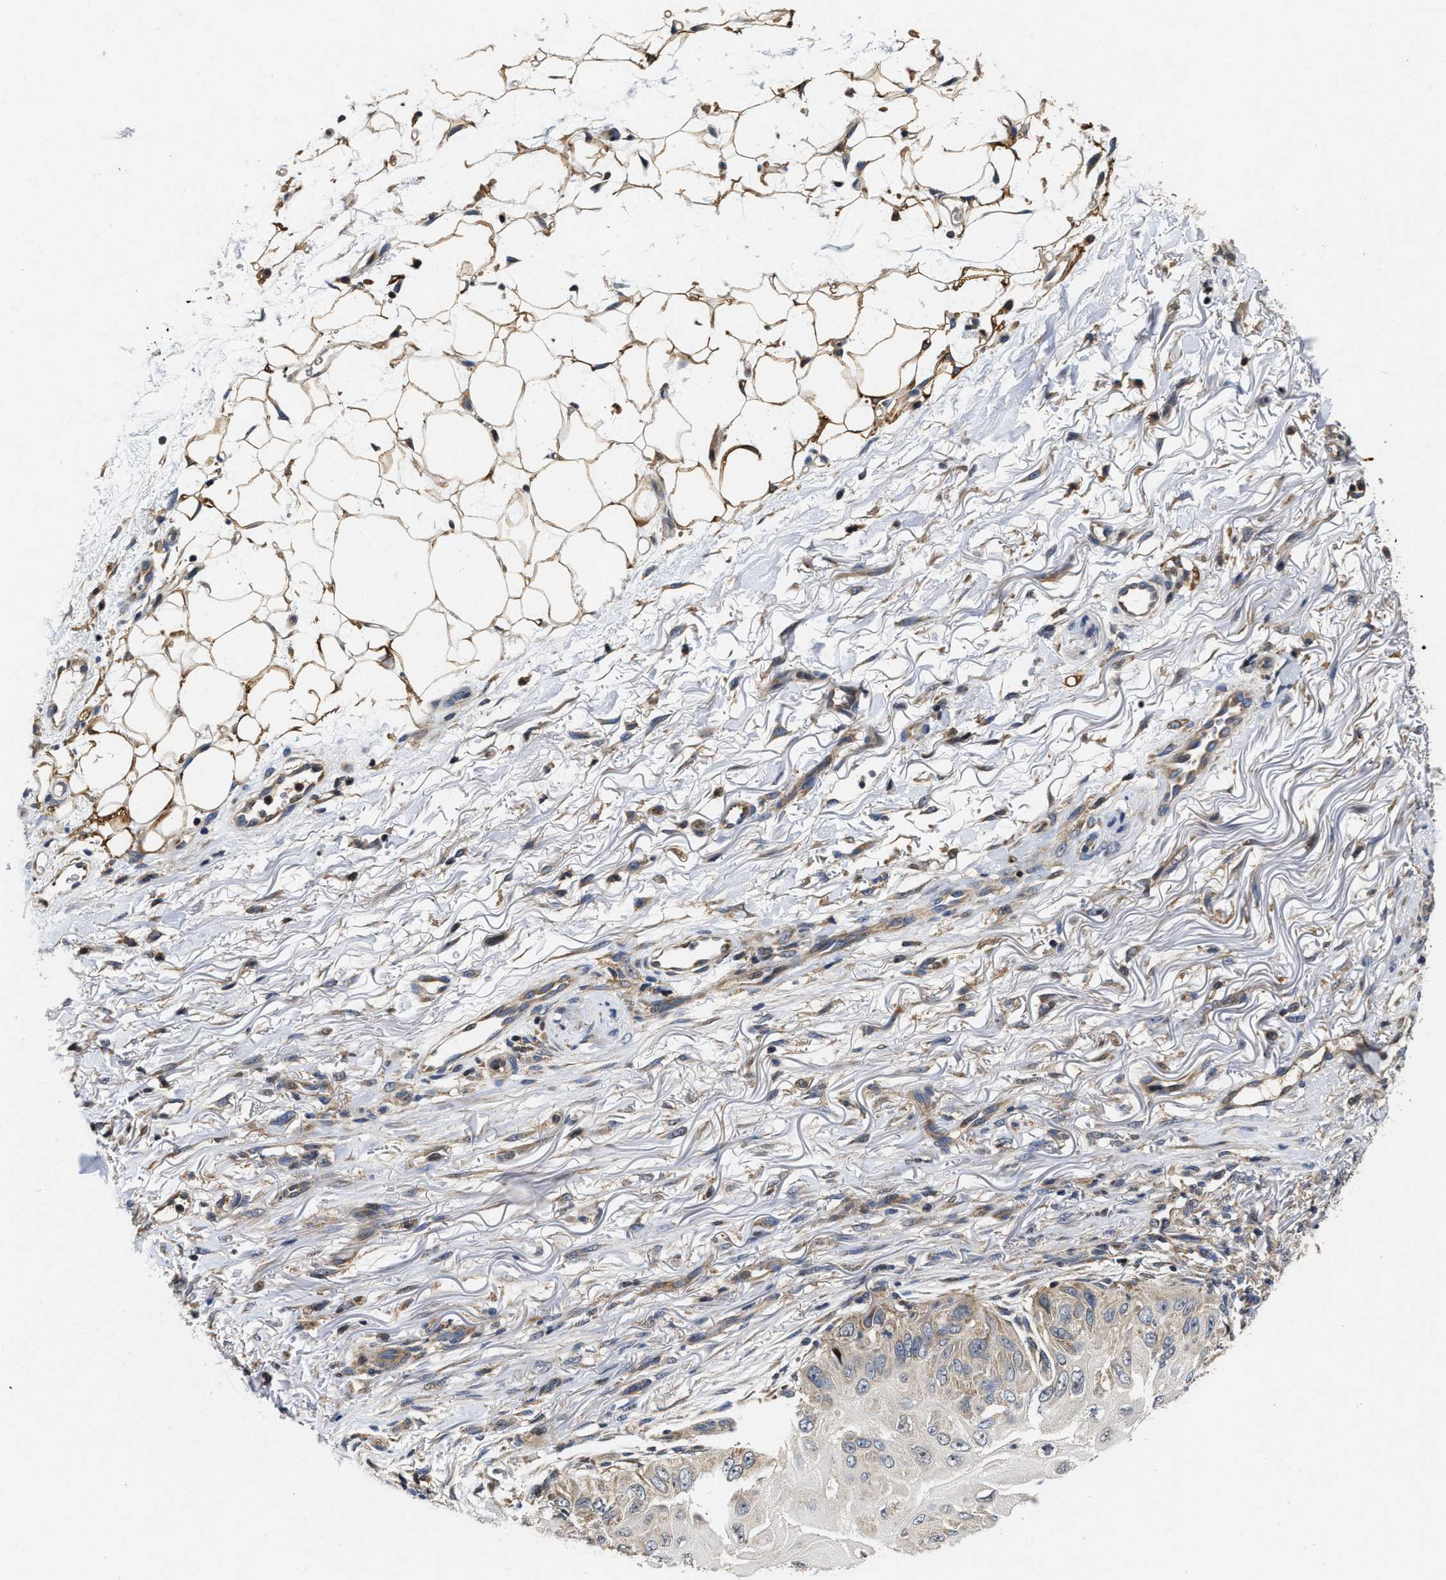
{"staining": {"intensity": "weak", "quantity": "25%-75%", "location": "cytoplasmic/membranous"}, "tissue": "skin cancer", "cell_type": "Tumor cells", "image_type": "cancer", "snomed": [{"axis": "morphology", "description": "Squamous cell carcinoma, NOS"}, {"axis": "topography", "description": "Skin"}], "caption": "Skin cancer (squamous cell carcinoma) stained for a protein (brown) exhibits weak cytoplasmic/membranous positive staining in approximately 25%-75% of tumor cells.", "gene": "SCYL2", "patient": {"sex": "female", "age": 77}}